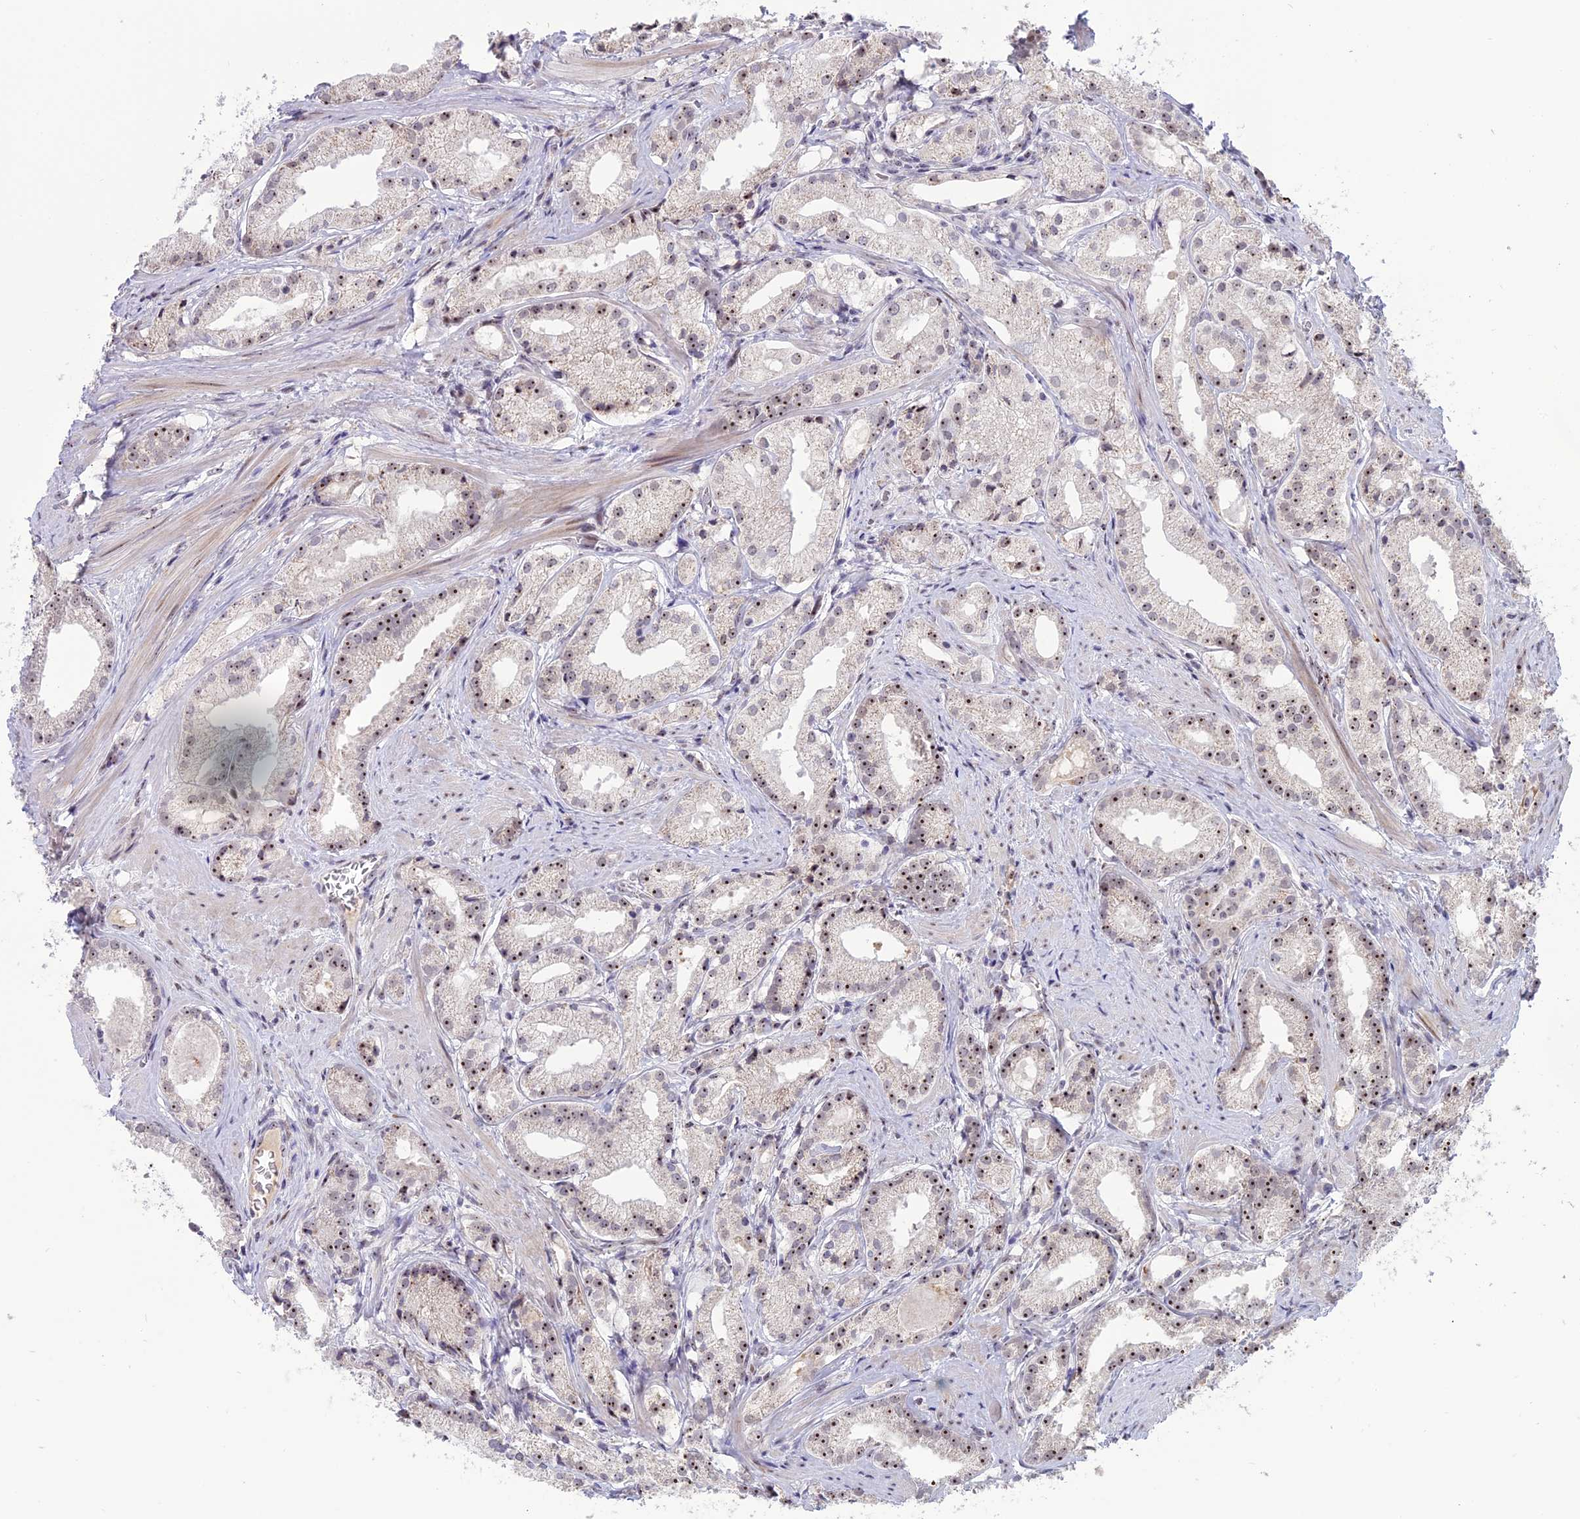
{"staining": {"intensity": "moderate", "quantity": "25%-75%", "location": "nuclear"}, "tissue": "prostate cancer", "cell_type": "Tumor cells", "image_type": "cancer", "snomed": [{"axis": "morphology", "description": "Adenocarcinoma, Low grade"}, {"axis": "topography", "description": "Prostate"}], "caption": "Moderate nuclear protein staining is identified in about 25%-75% of tumor cells in prostate cancer (low-grade adenocarcinoma).", "gene": "FAM131A", "patient": {"sex": "male", "age": 57}}